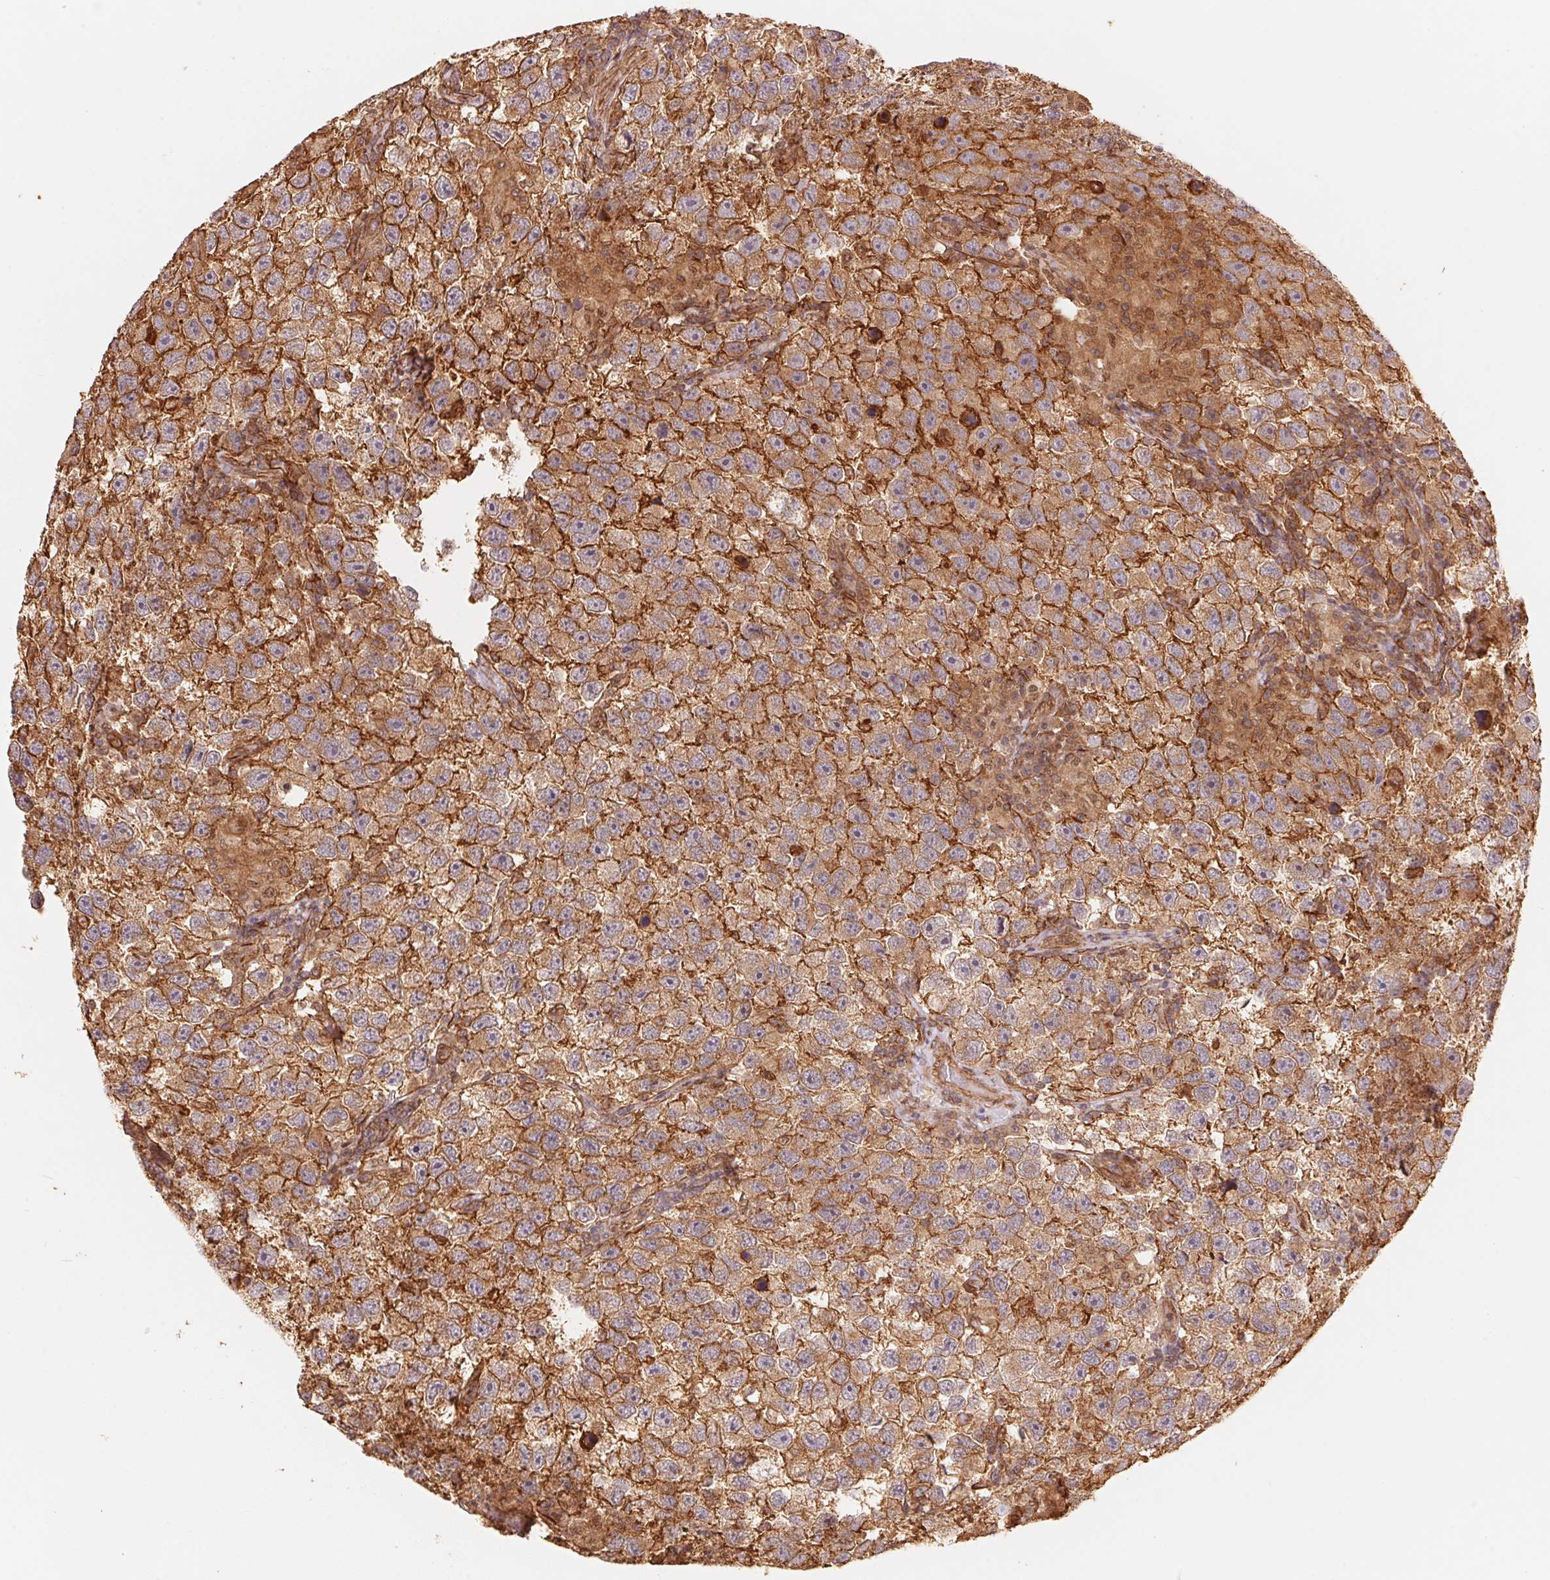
{"staining": {"intensity": "moderate", "quantity": ">75%", "location": "cytoplasmic/membranous"}, "tissue": "testis cancer", "cell_type": "Tumor cells", "image_type": "cancer", "snomed": [{"axis": "morphology", "description": "Seminoma, NOS"}, {"axis": "topography", "description": "Testis"}], "caption": "Tumor cells display medium levels of moderate cytoplasmic/membranous positivity in approximately >75% of cells in testis cancer.", "gene": "TNIP2", "patient": {"sex": "male", "age": 26}}